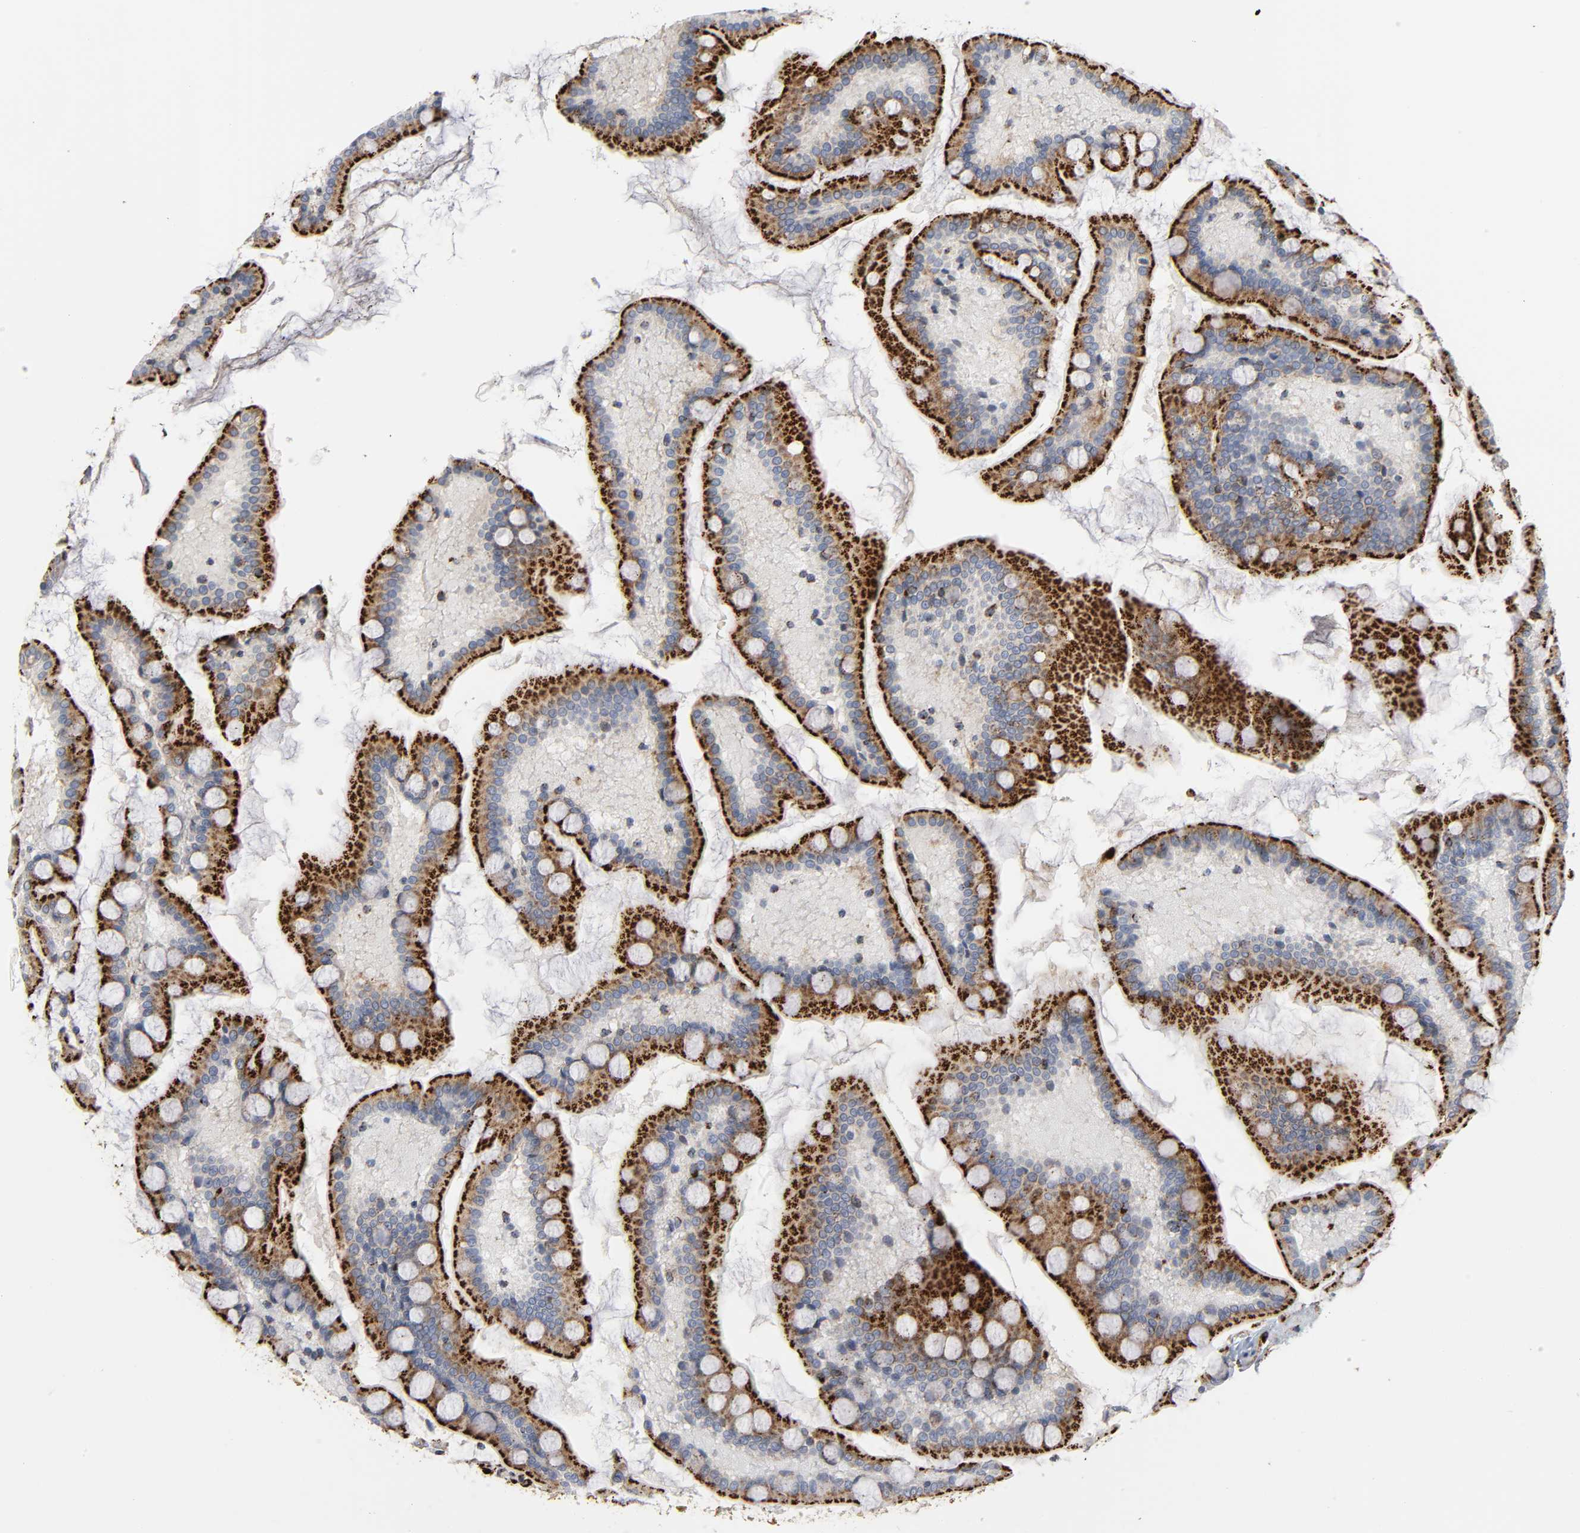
{"staining": {"intensity": "strong", "quantity": ">75%", "location": "cytoplasmic/membranous"}, "tissue": "small intestine", "cell_type": "Glandular cells", "image_type": "normal", "snomed": [{"axis": "morphology", "description": "Normal tissue, NOS"}, {"axis": "topography", "description": "Small intestine"}], "caption": "Immunohistochemical staining of unremarkable human small intestine shows strong cytoplasmic/membranous protein expression in approximately >75% of glandular cells. Using DAB (3,3'-diaminobenzidine) (brown) and hematoxylin (blue) stains, captured at high magnification using brightfield microscopy.", "gene": "PSAP", "patient": {"sex": "male", "age": 41}}